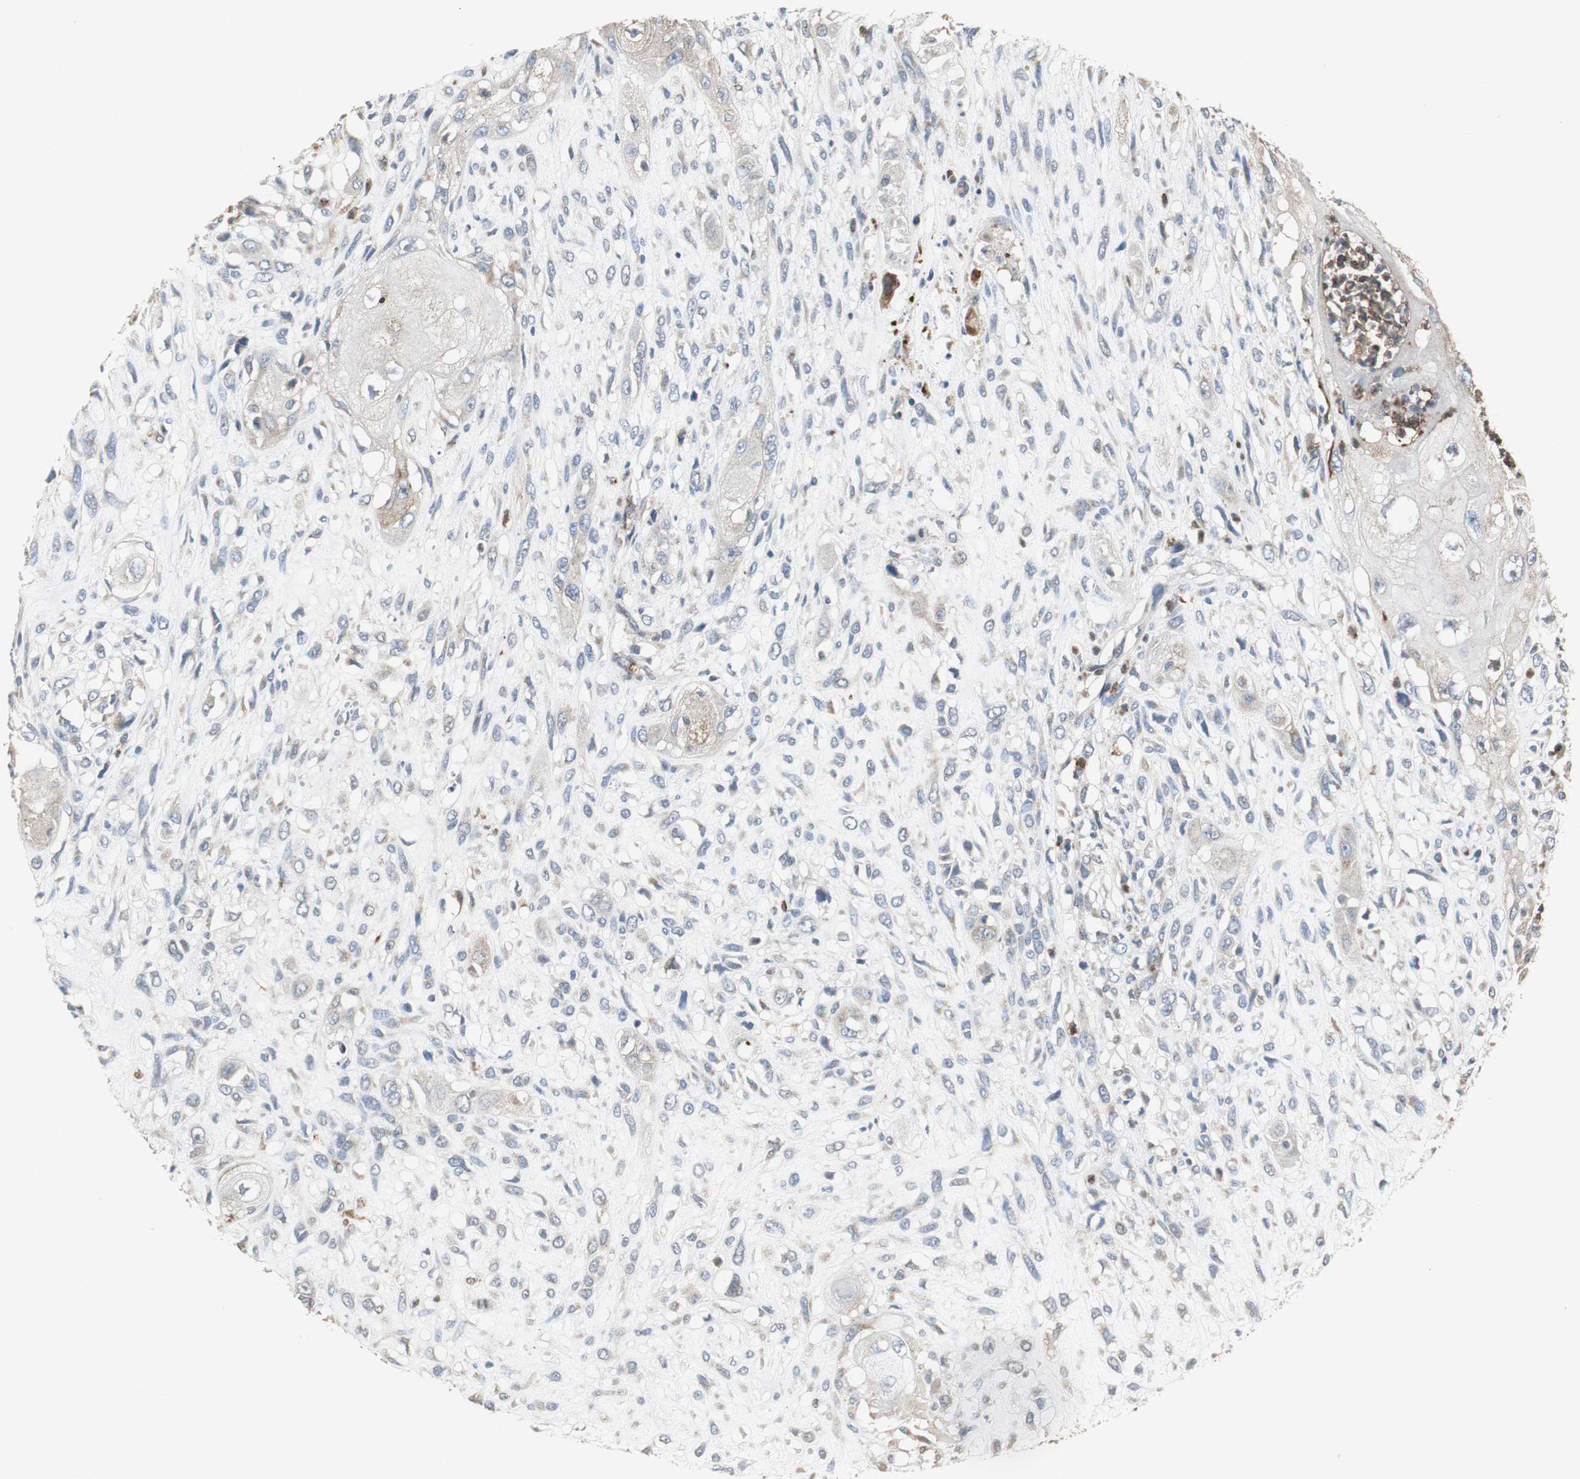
{"staining": {"intensity": "weak", "quantity": "25%-75%", "location": "cytoplasmic/membranous"}, "tissue": "head and neck cancer", "cell_type": "Tumor cells", "image_type": "cancer", "snomed": [{"axis": "morphology", "description": "Necrosis, NOS"}, {"axis": "morphology", "description": "Neoplasm, malignant, NOS"}, {"axis": "topography", "description": "Salivary gland"}, {"axis": "topography", "description": "Head-Neck"}], "caption": "Tumor cells show low levels of weak cytoplasmic/membranous staining in about 25%-75% of cells in head and neck malignant neoplasm.", "gene": "JTB", "patient": {"sex": "male", "age": 43}}